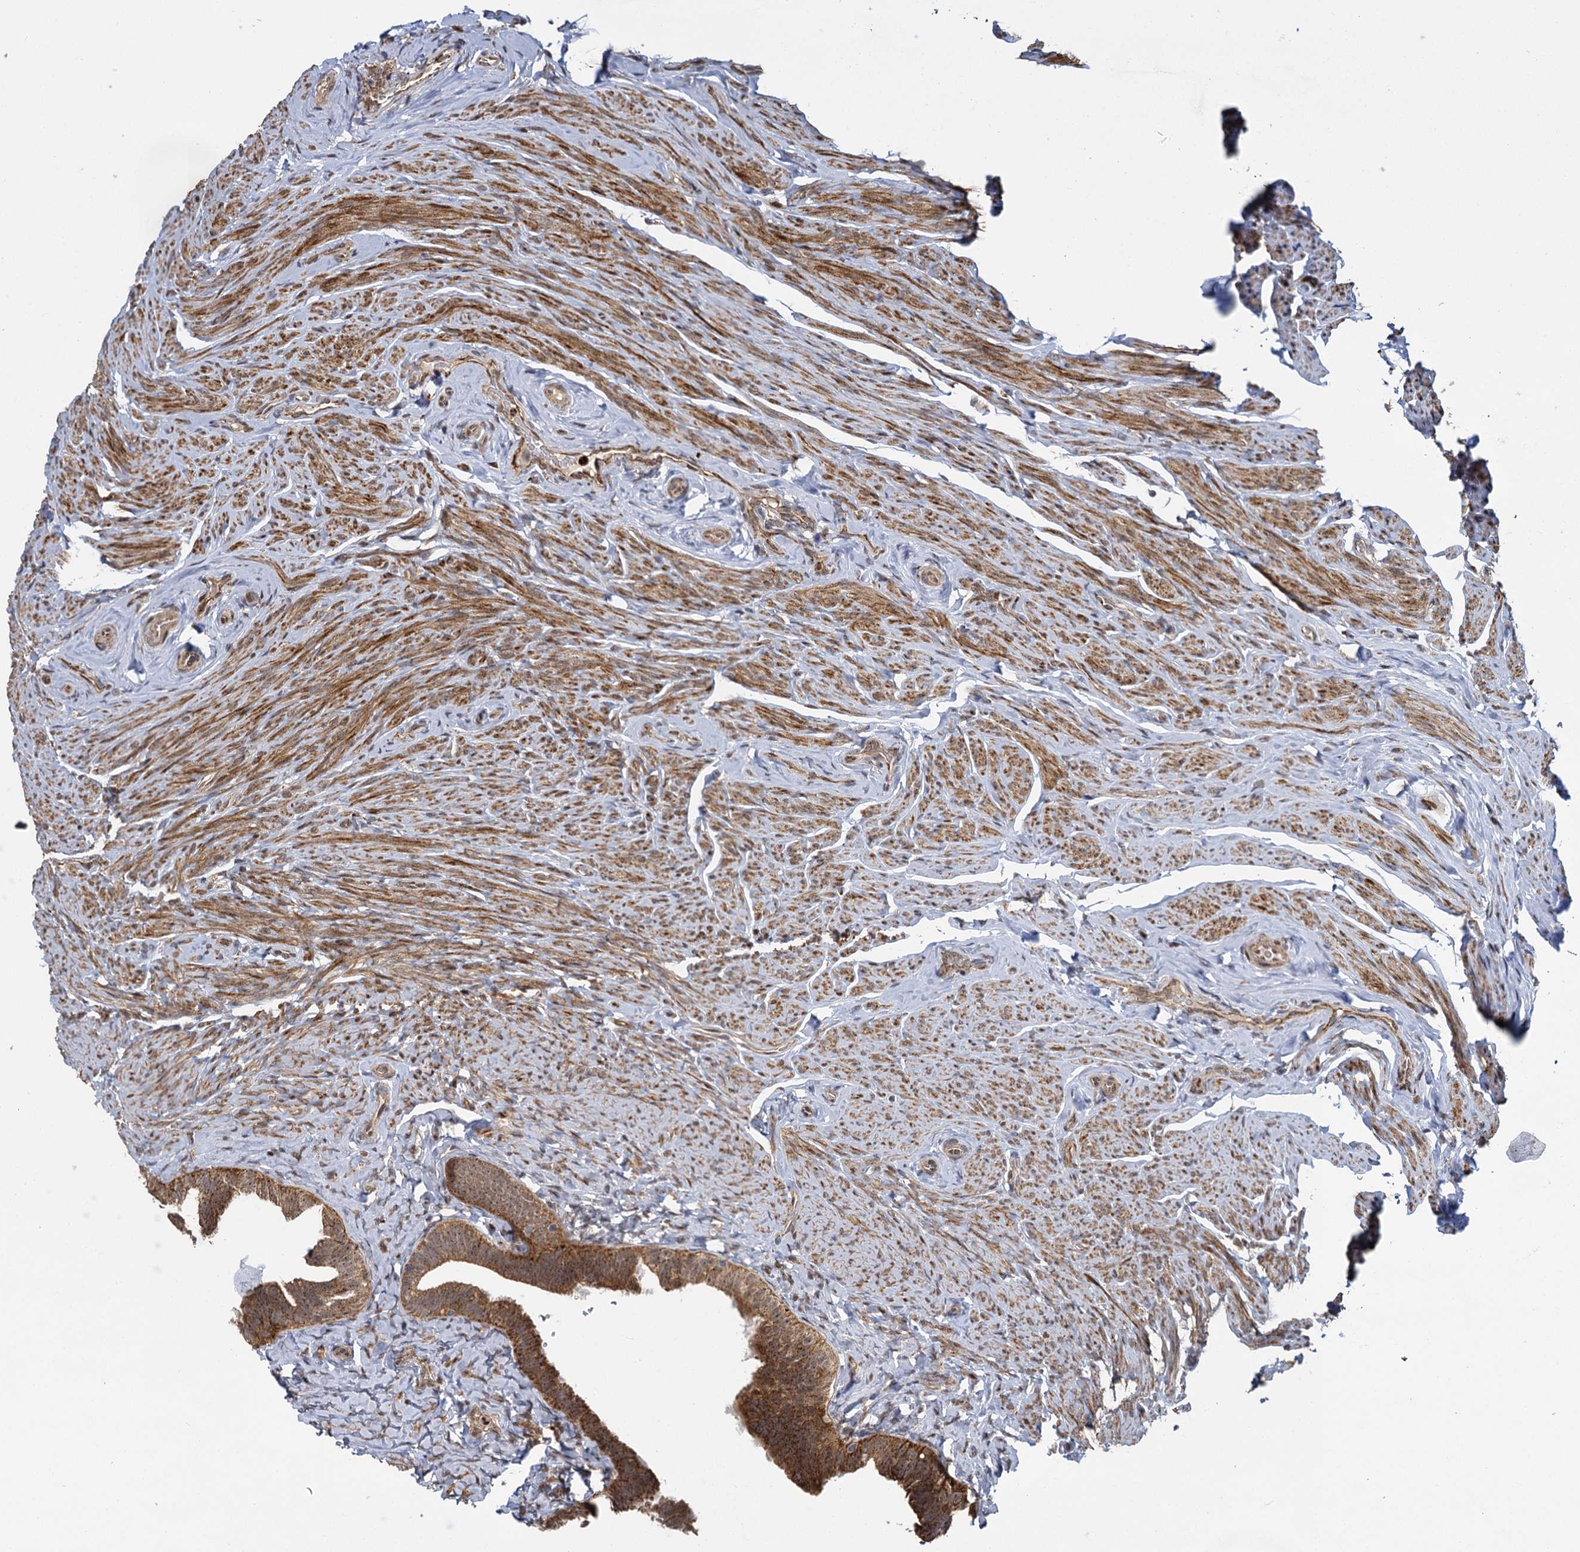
{"staining": {"intensity": "moderate", "quantity": ">75%", "location": "cytoplasmic/membranous,nuclear"}, "tissue": "fallopian tube", "cell_type": "Glandular cells", "image_type": "normal", "snomed": [{"axis": "morphology", "description": "Normal tissue, NOS"}, {"axis": "topography", "description": "Fallopian tube"}], "caption": "Immunohistochemical staining of benign human fallopian tube displays medium levels of moderate cytoplasmic/membranous,nuclear positivity in approximately >75% of glandular cells. The staining was performed using DAB (3,3'-diaminobenzidine), with brown indicating positive protein expression. Nuclei are stained blue with hematoxylin.", "gene": "GAL3ST4", "patient": {"sex": "female", "age": 39}}